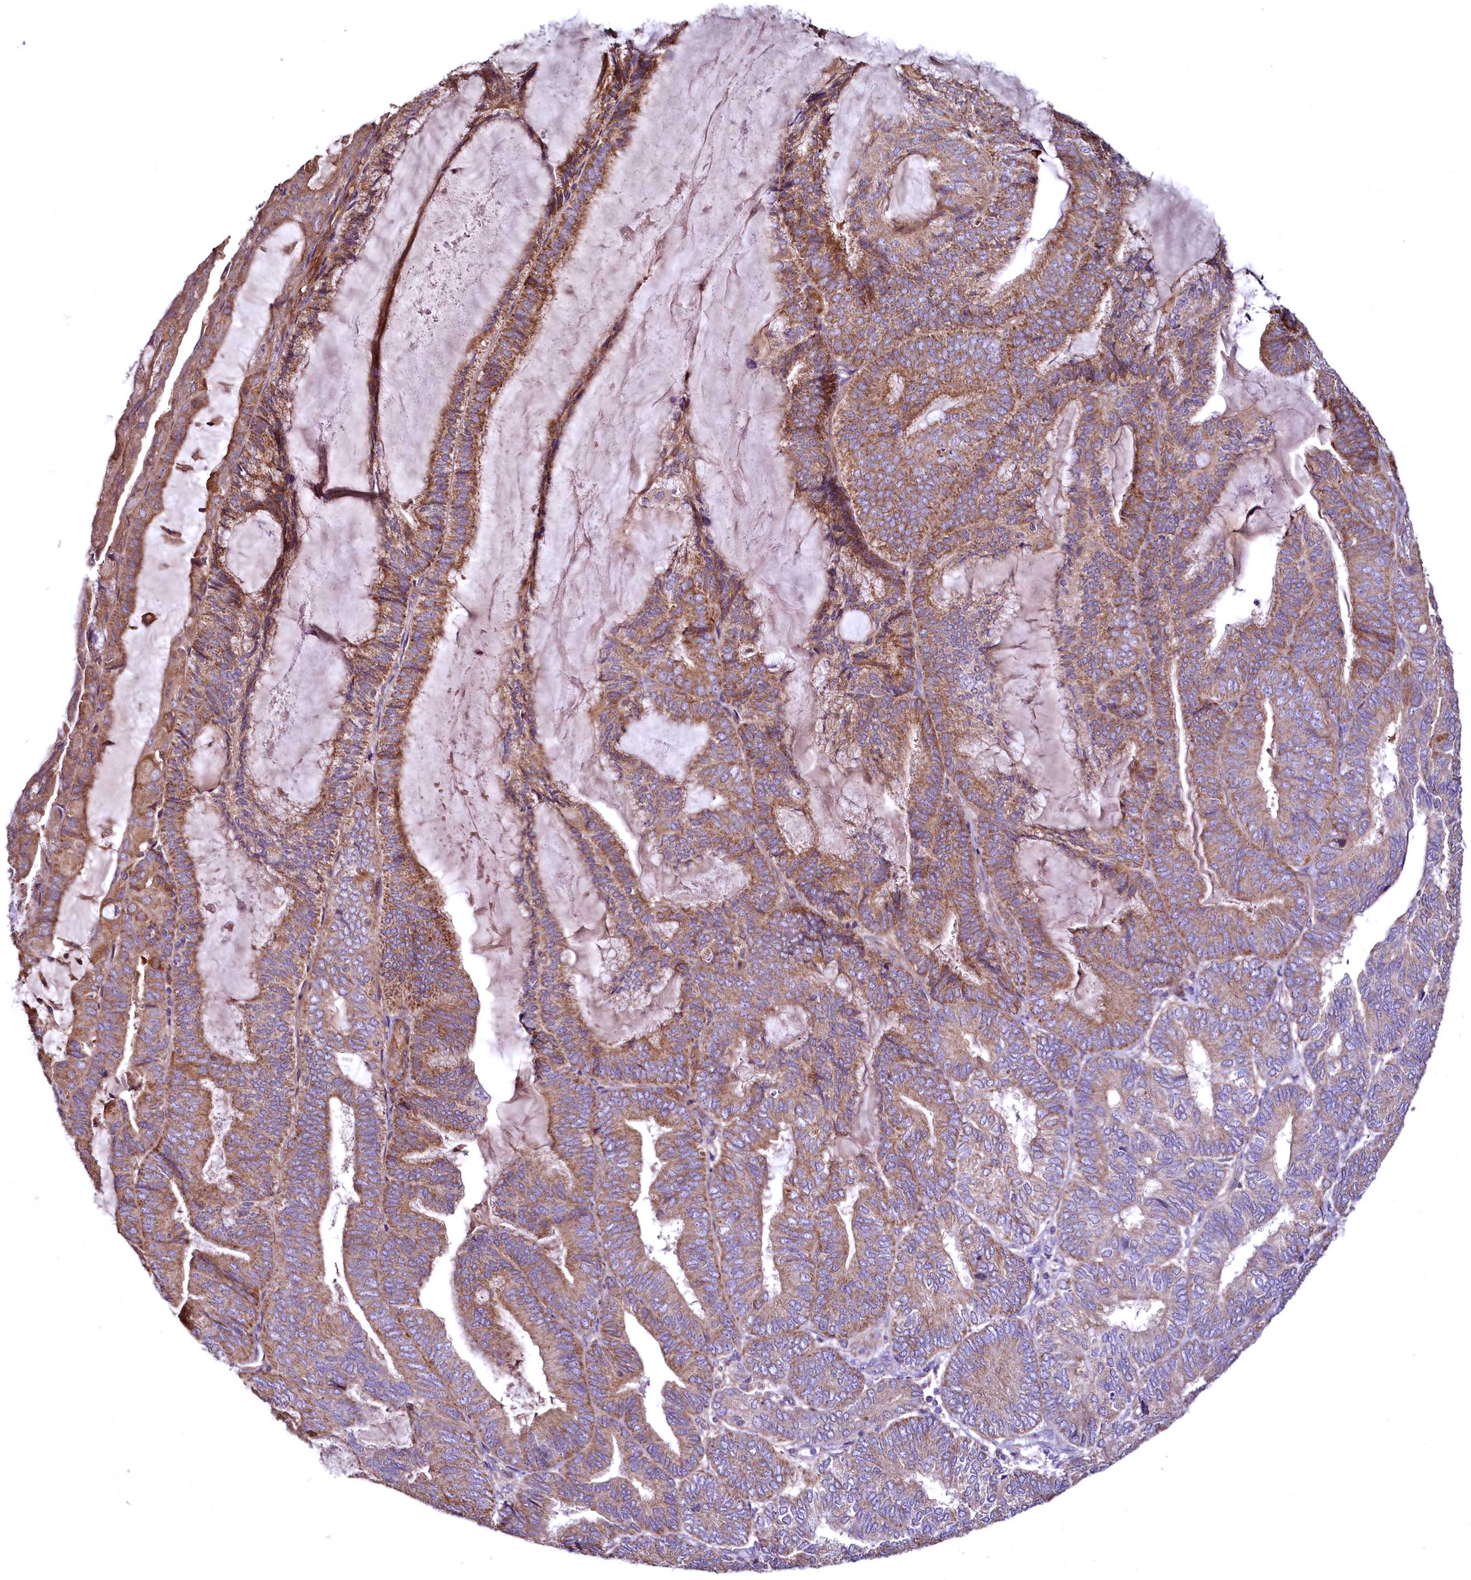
{"staining": {"intensity": "moderate", "quantity": ">75%", "location": "cytoplasmic/membranous"}, "tissue": "endometrial cancer", "cell_type": "Tumor cells", "image_type": "cancer", "snomed": [{"axis": "morphology", "description": "Adenocarcinoma, NOS"}, {"axis": "topography", "description": "Endometrium"}], "caption": "Immunohistochemical staining of human endometrial adenocarcinoma shows medium levels of moderate cytoplasmic/membranous protein staining in about >75% of tumor cells.", "gene": "TBCEL", "patient": {"sex": "female", "age": 81}}